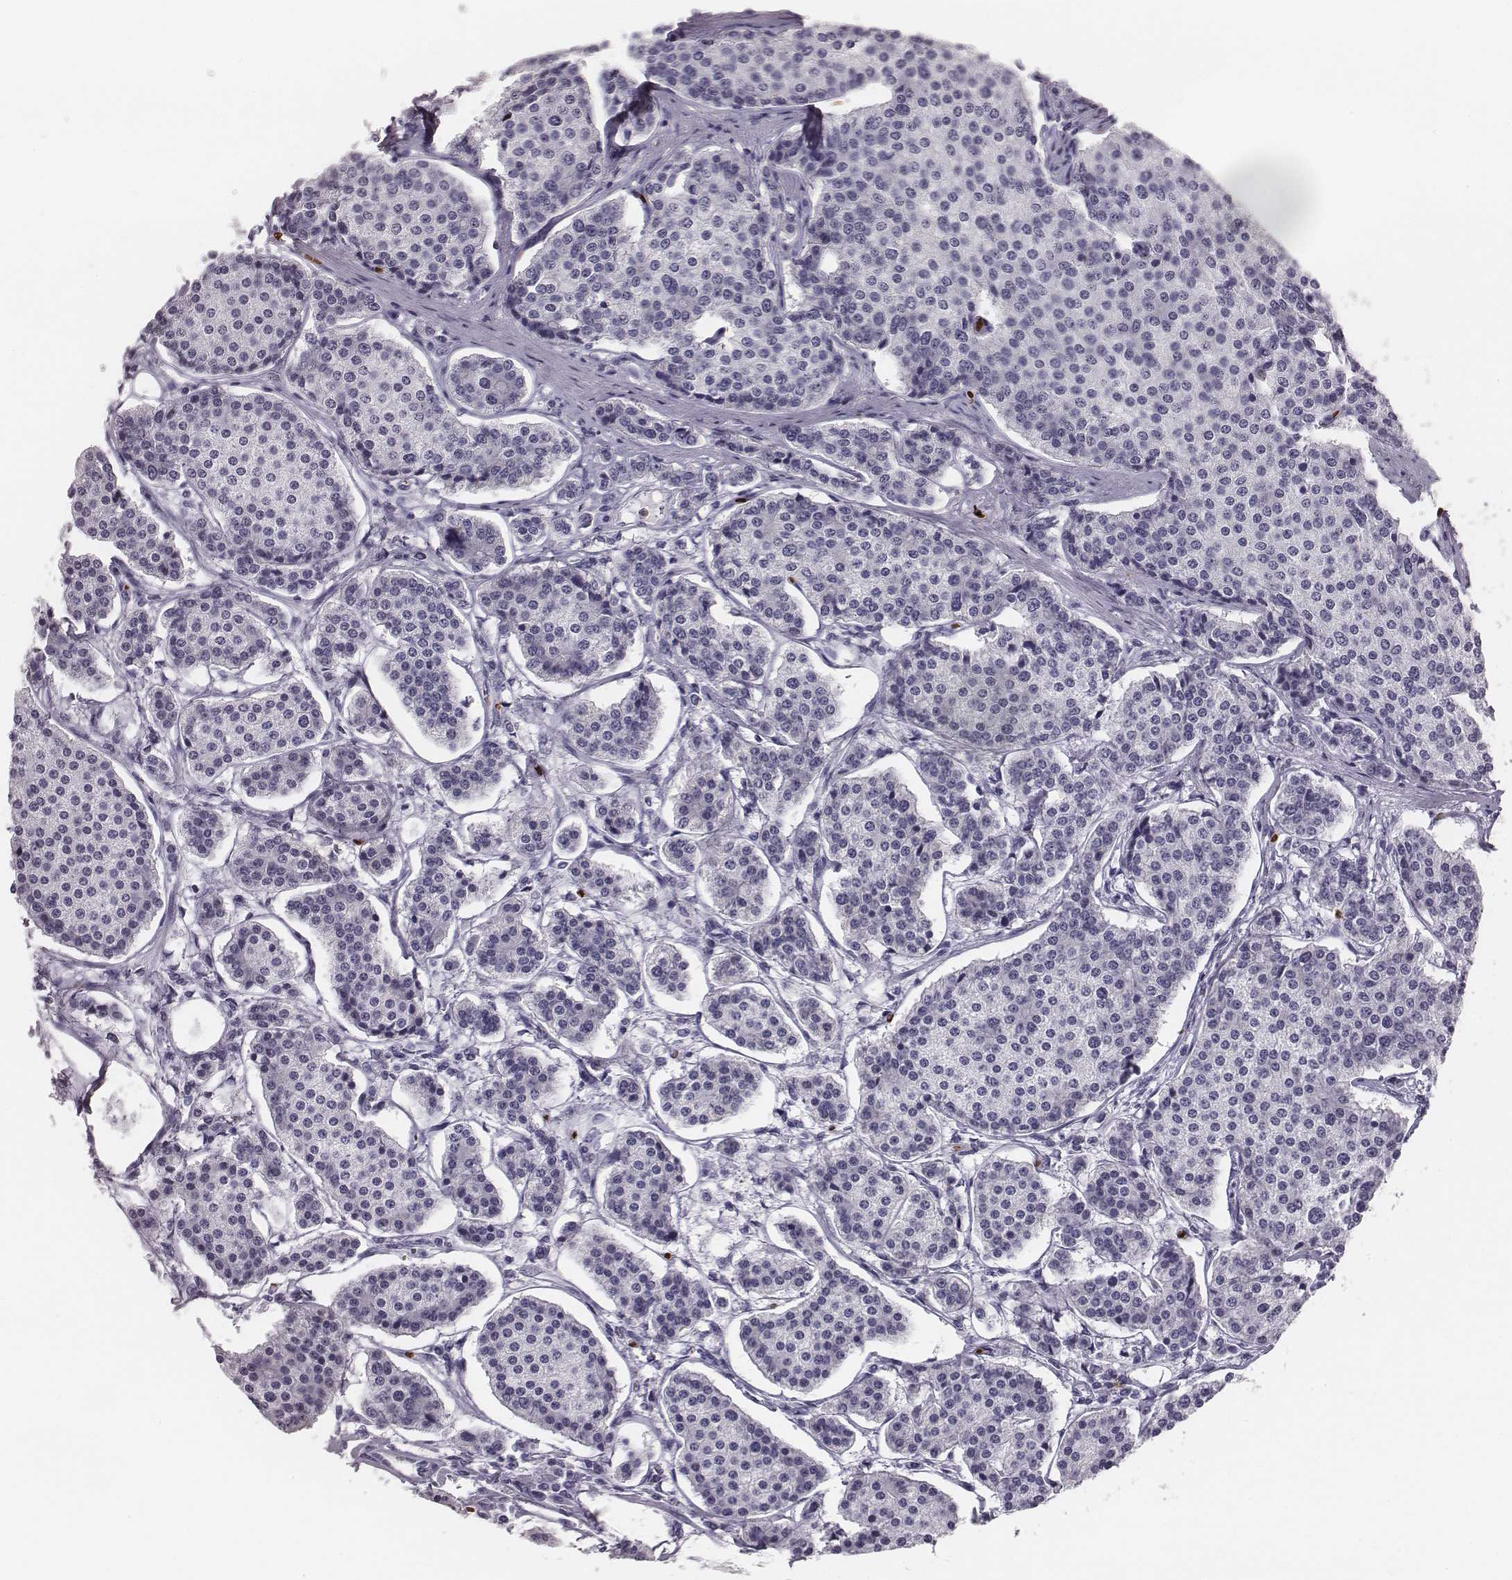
{"staining": {"intensity": "negative", "quantity": "none", "location": "none"}, "tissue": "carcinoid", "cell_type": "Tumor cells", "image_type": "cancer", "snomed": [{"axis": "morphology", "description": "Carcinoid, malignant, NOS"}, {"axis": "topography", "description": "Small intestine"}], "caption": "Carcinoid was stained to show a protein in brown. There is no significant expression in tumor cells.", "gene": "HBZ", "patient": {"sex": "female", "age": 65}}